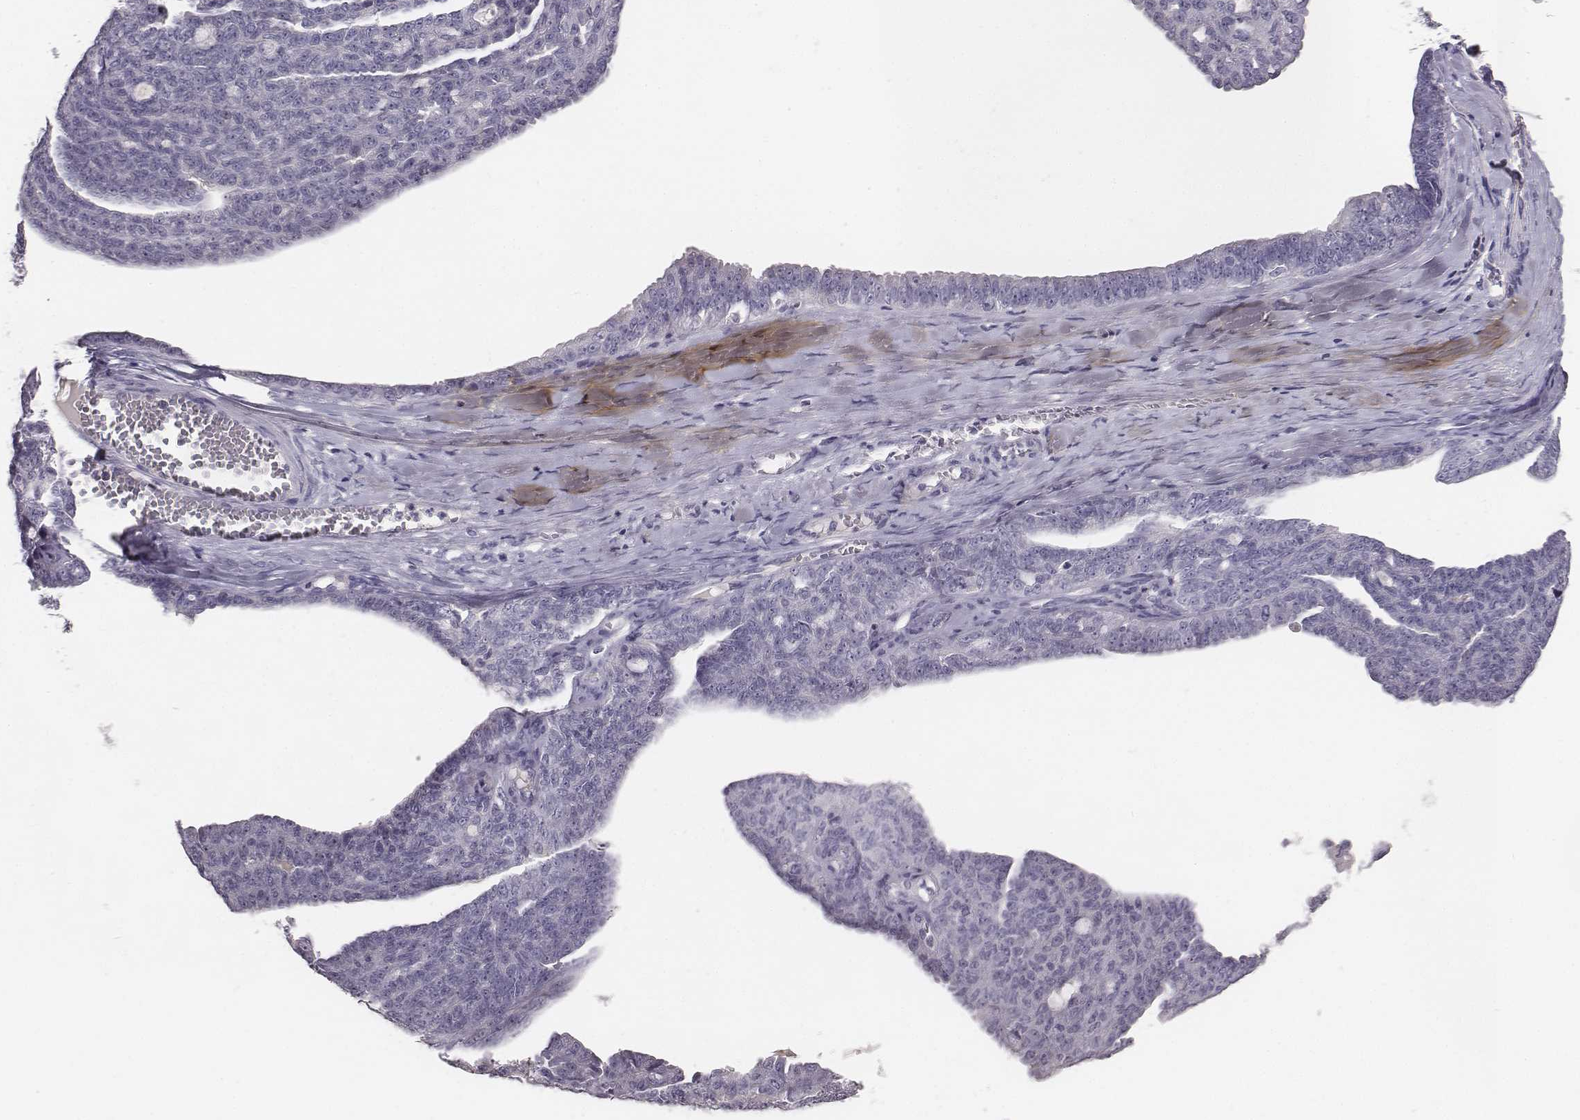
{"staining": {"intensity": "negative", "quantity": "none", "location": "none"}, "tissue": "ovarian cancer", "cell_type": "Tumor cells", "image_type": "cancer", "snomed": [{"axis": "morphology", "description": "Cystadenocarcinoma, serous, NOS"}, {"axis": "topography", "description": "Ovary"}], "caption": "Ovarian serous cystadenocarcinoma was stained to show a protein in brown. There is no significant staining in tumor cells.", "gene": "MYH6", "patient": {"sex": "female", "age": 71}}